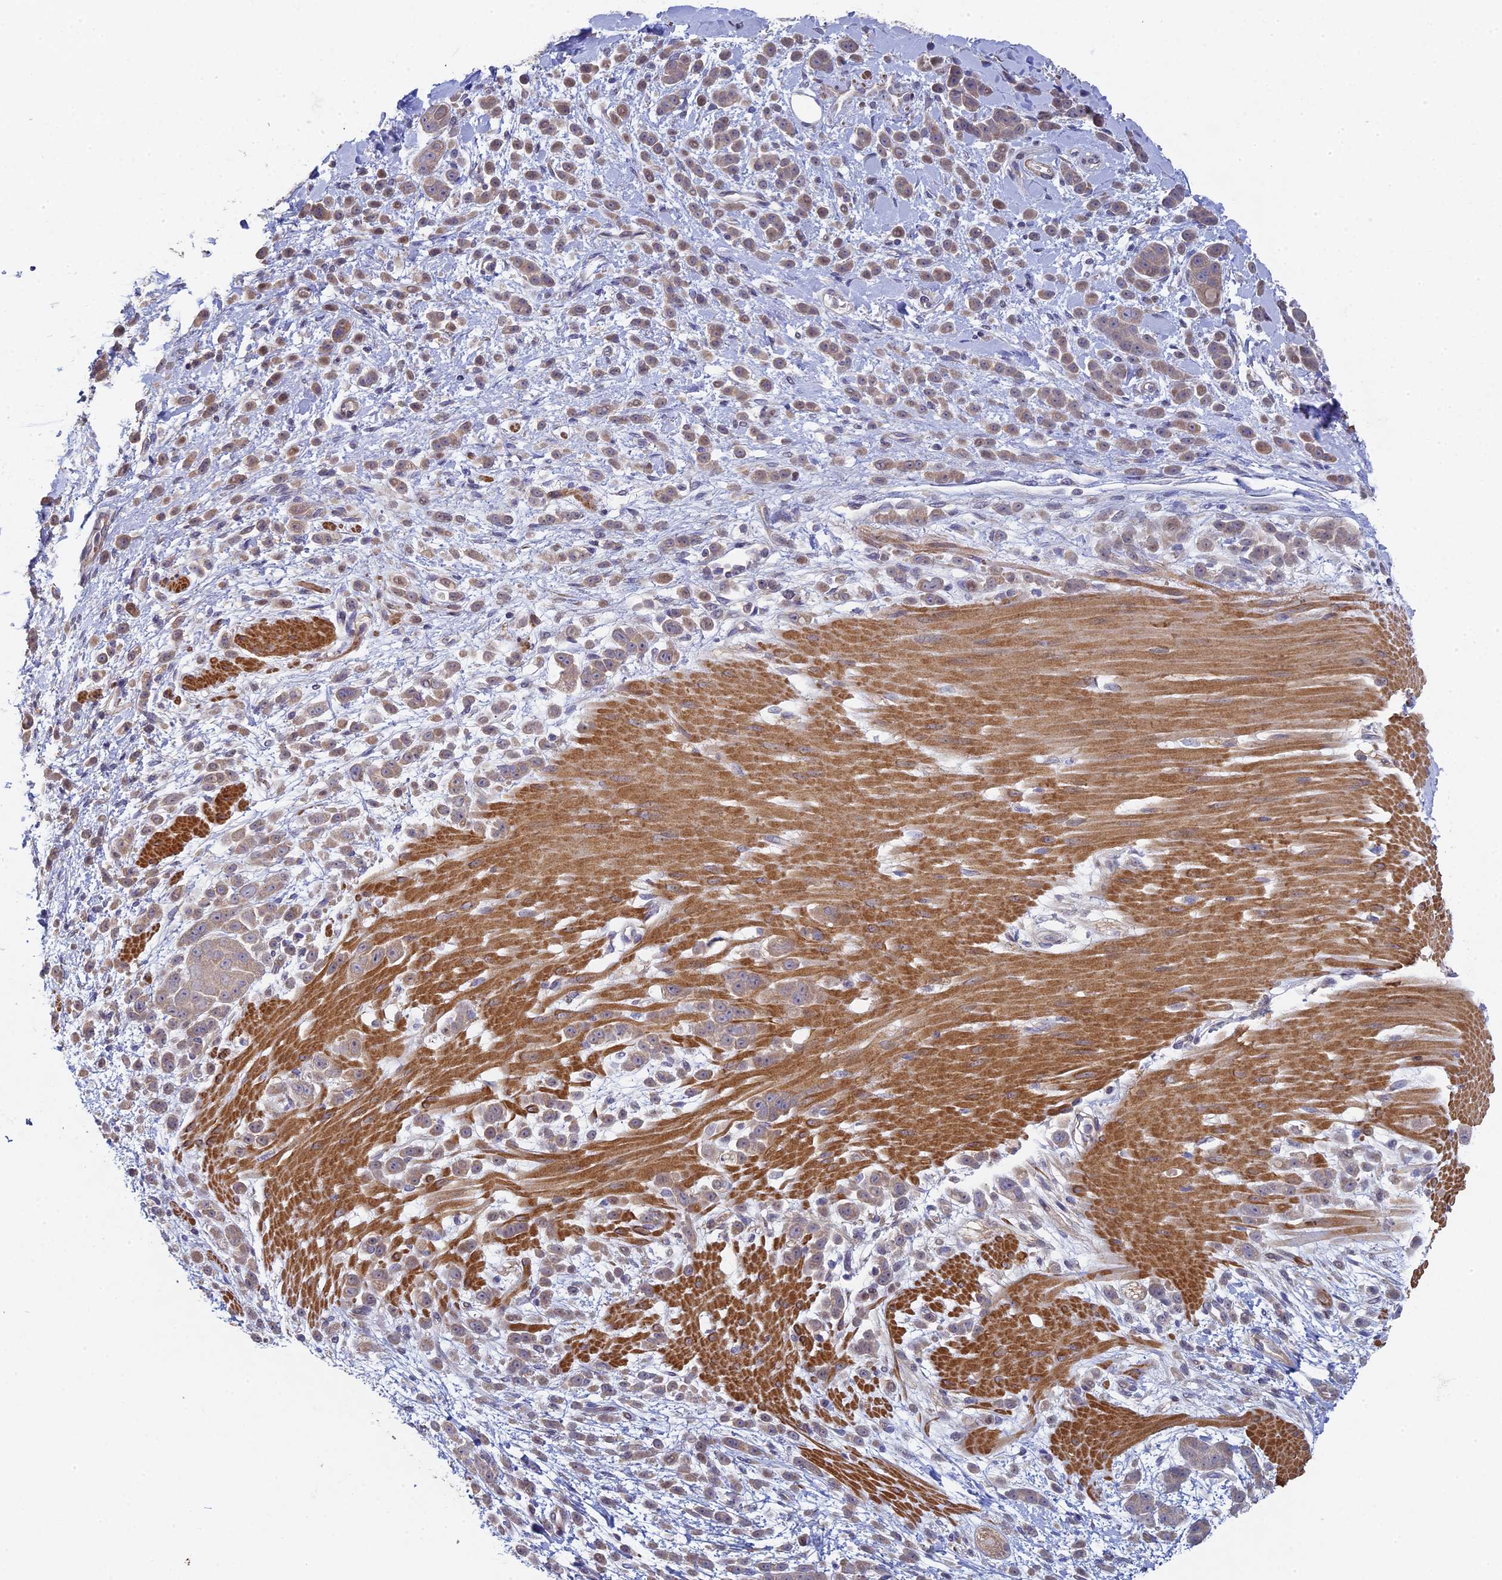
{"staining": {"intensity": "weak", "quantity": "25%-75%", "location": "cytoplasmic/membranous"}, "tissue": "pancreatic cancer", "cell_type": "Tumor cells", "image_type": "cancer", "snomed": [{"axis": "morphology", "description": "Normal tissue, NOS"}, {"axis": "morphology", "description": "Adenocarcinoma, NOS"}, {"axis": "topography", "description": "Pancreas"}], "caption": "There is low levels of weak cytoplasmic/membranous staining in tumor cells of pancreatic cancer, as demonstrated by immunohistochemical staining (brown color).", "gene": "DIXDC1", "patient": {"sex": "female", "age": 64}}